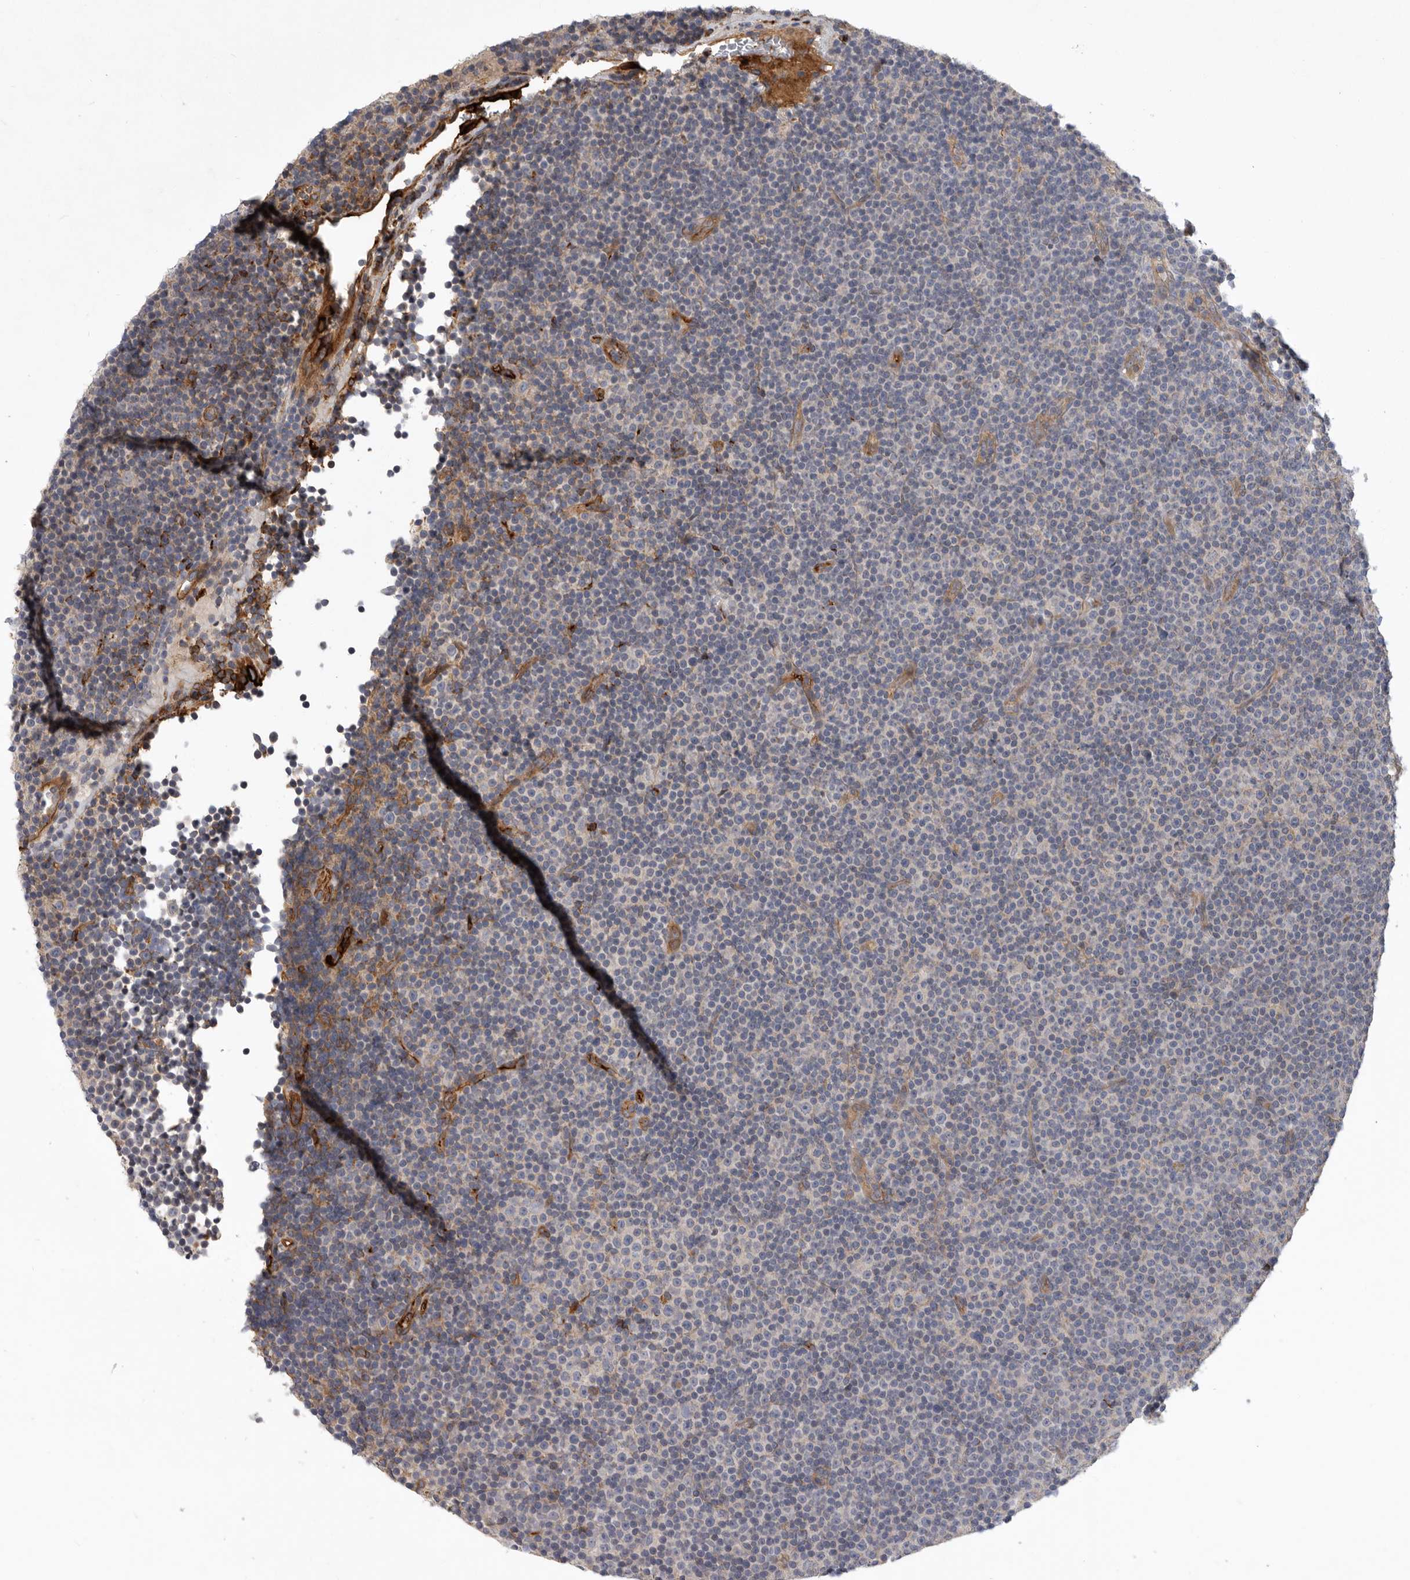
{"staining": {"intensity": "negative", "quantity": "none", "location": "none"}, "tissue": "lymphoma", "cell_type": "Tumor cells", "image_type": "cancer", "snomed": [{"axis": "morphology", "description": "Malignant lymphoma, non-Hodgkin's type, Low grade"}, {"axis": "topography", "description": "Lymph node"}], "caption": "Image shows no significant protein positivity in tumor cells of lymphoma. (Brightfield microscopy of DAB immunohistochemistry at high magnification).", "gene": "MLPH", "patient": {"sex": "female", "age": 67}}